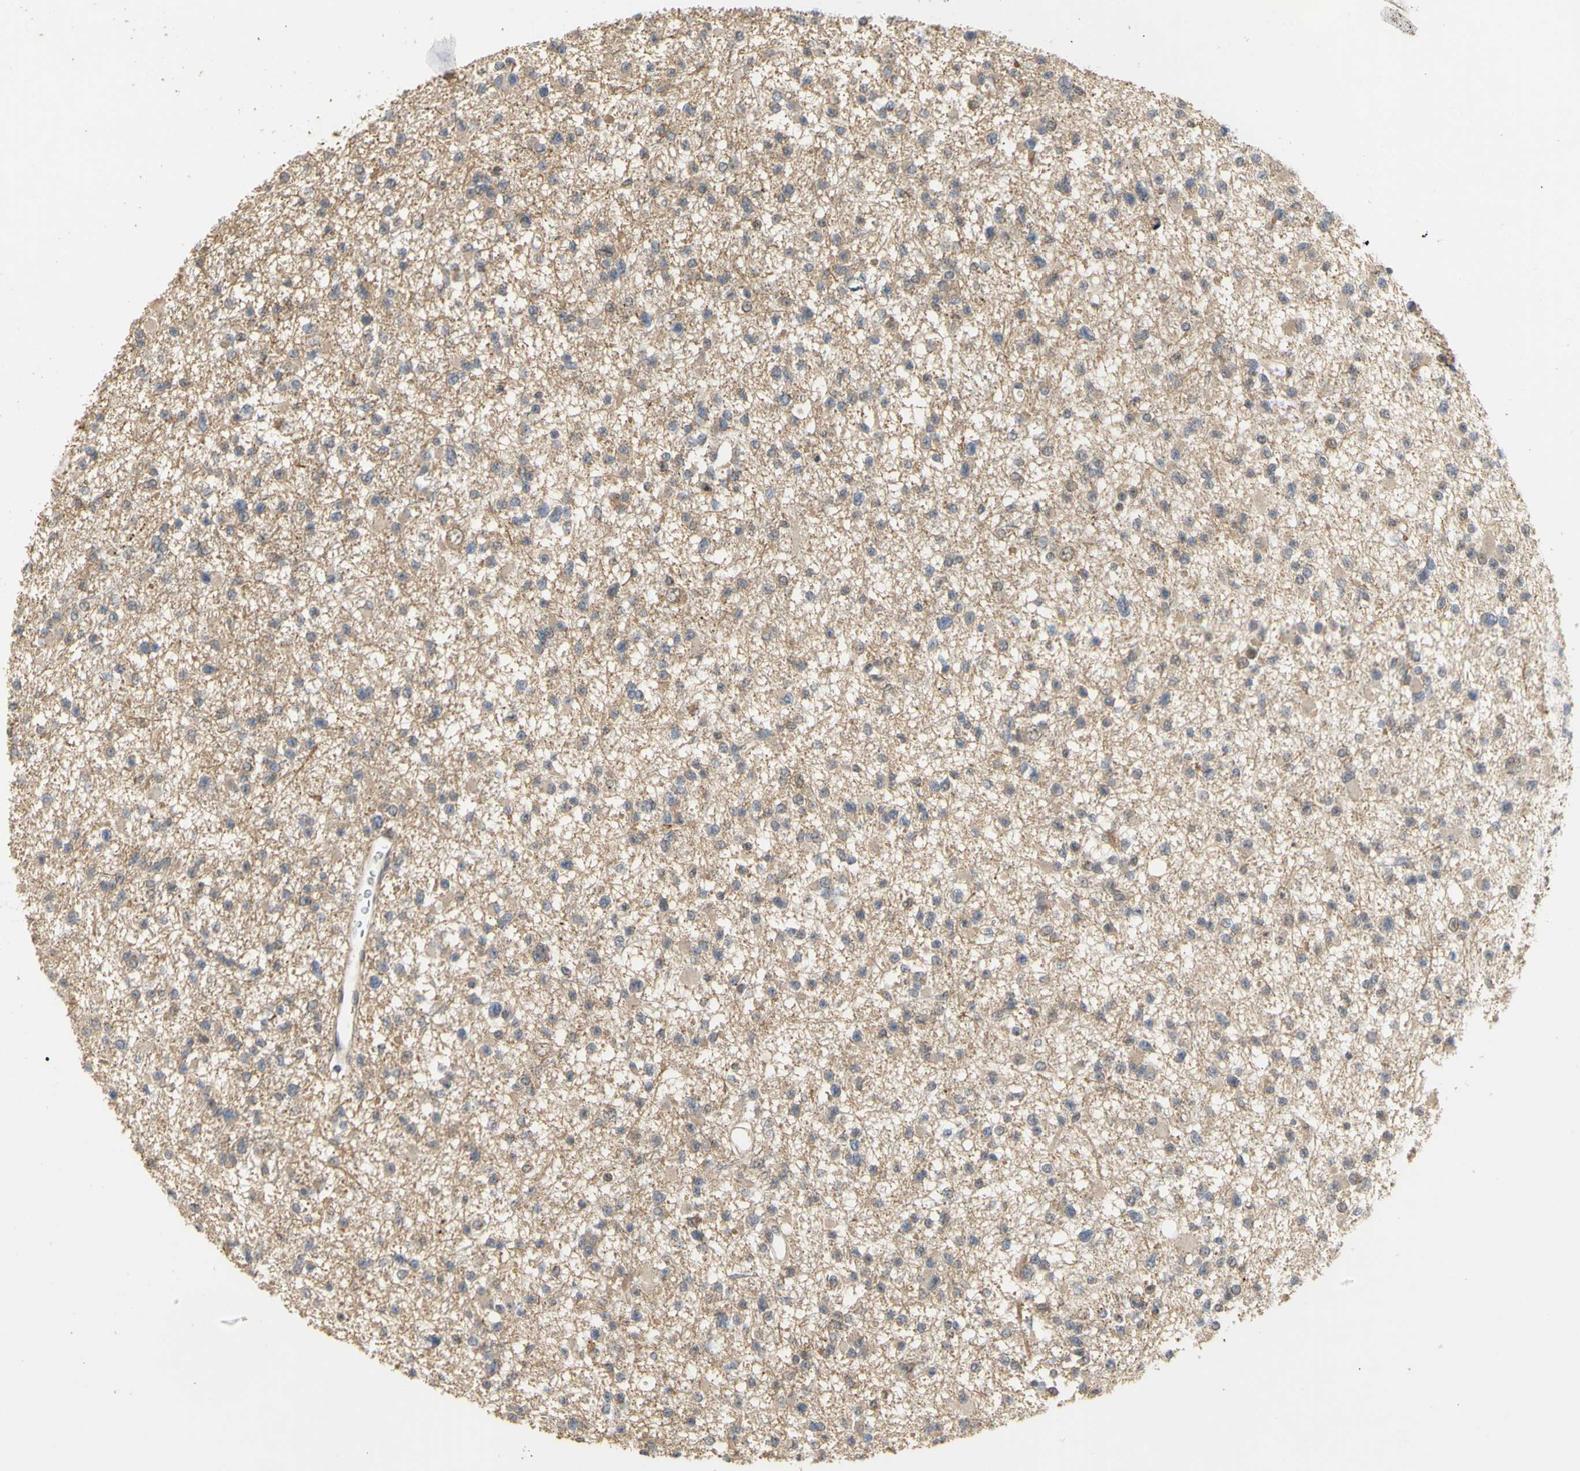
{"staining": {"intensity": "negative", "quantity": "none", "location": "none"}, "tissue": "glioma", "cell_type": "Tumor cells", "image_type": "cancer", "snomed": [{"axis": "morphology", "description": "Glioma, malignant, Low grade"}, {"axis": "topography", "description": "Brain"}], "caption": "There is no significant positivity in tumor cells of malignant glioma (low-grade). Nuclei are stained in blue.", "gene": "GTF2E2", "patient": {"sex": "female", "age": 22}}